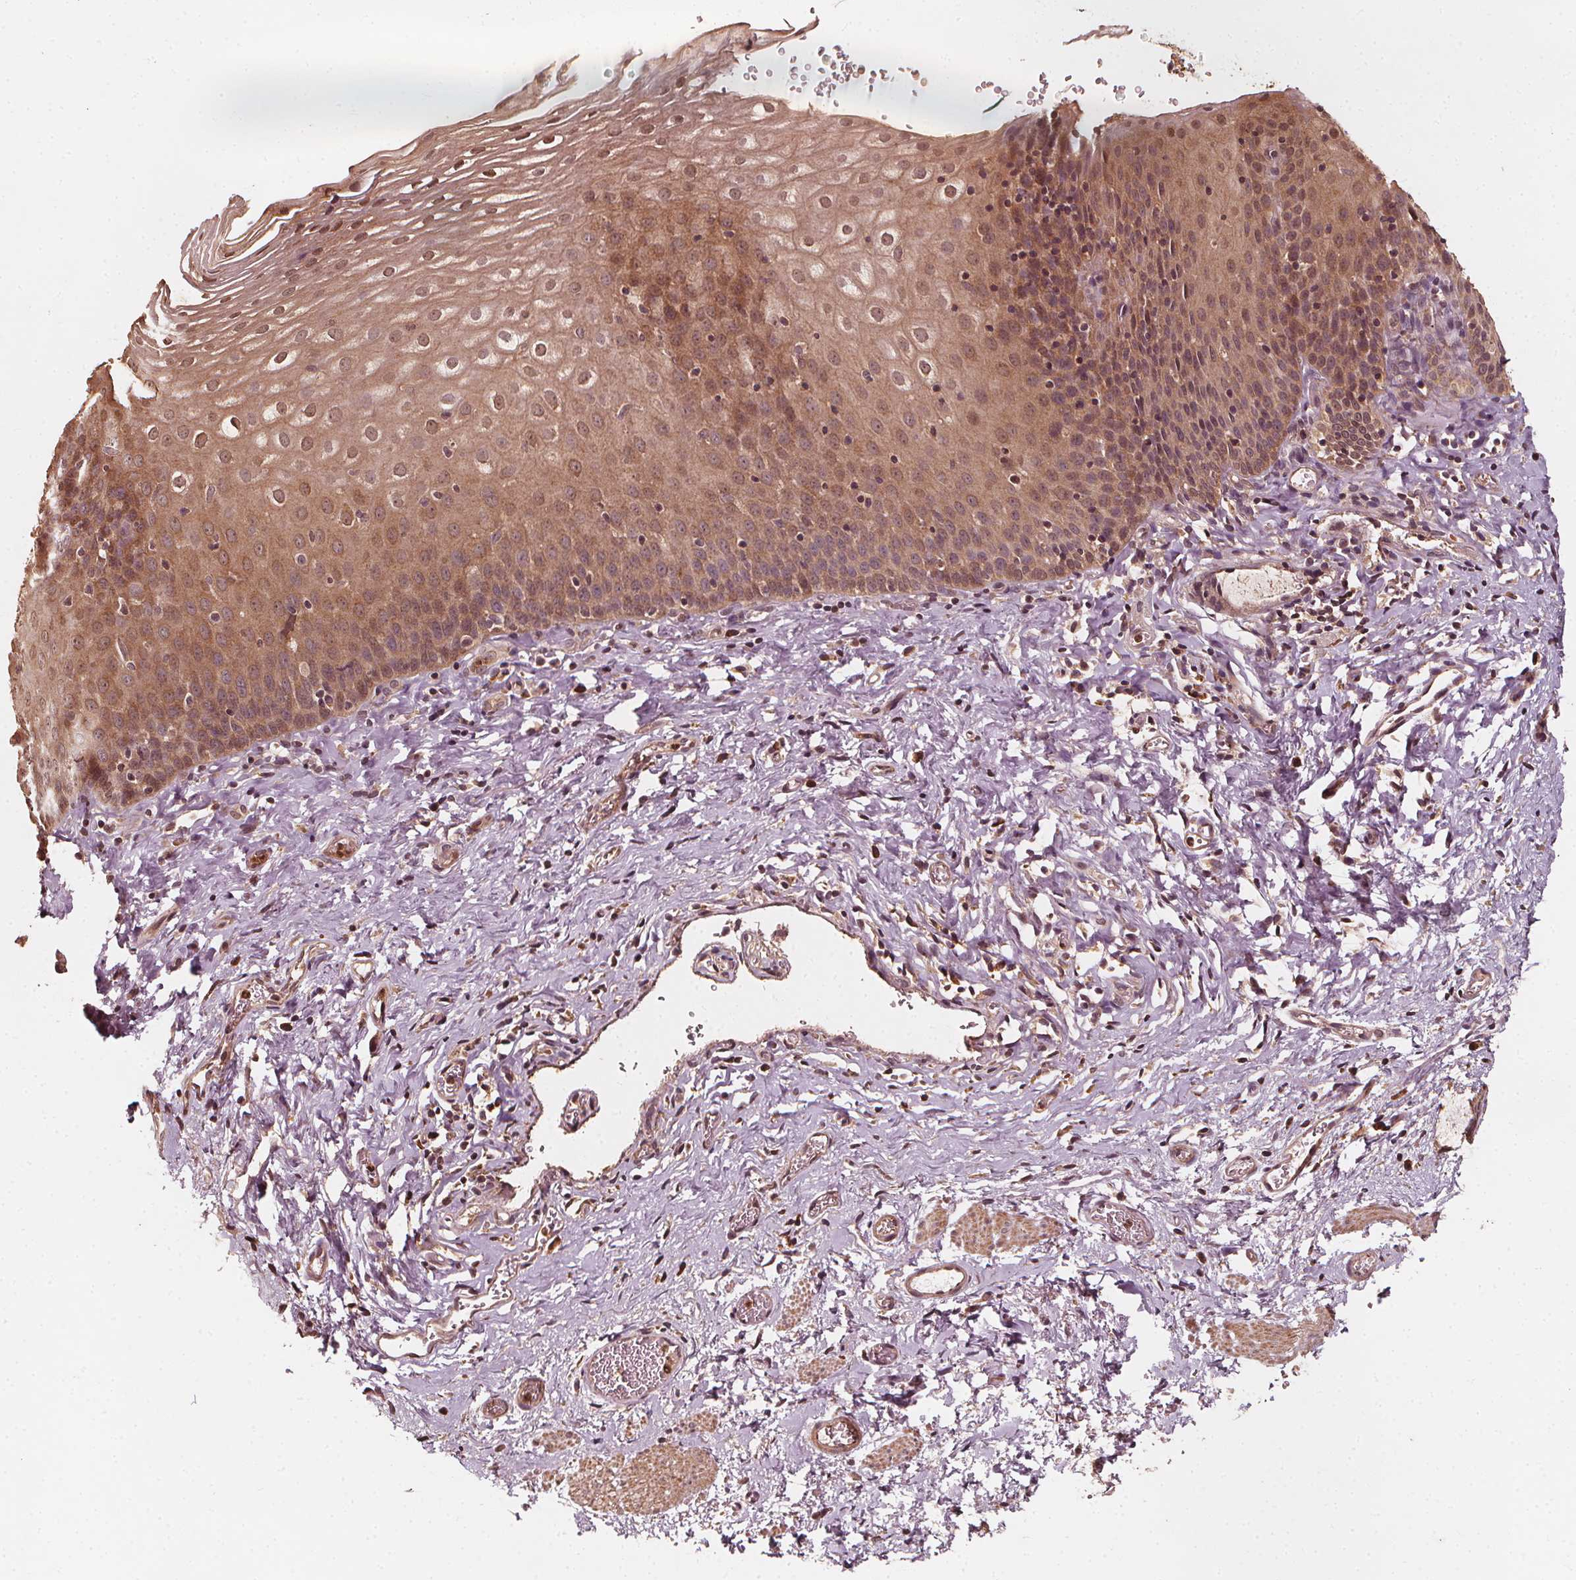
{"staining": {"intensity": "moderate", "quantity": ">75%", "location": "cytoplasmic/membranous,nuclear"}, "tissue": "esophagus", "cell_type": "Squamous epithelial cells", "image_type": "normal", "snomed": [{"axis": "morphology", "description": "Normal tissue, NOS"}, {"axis": "topography", "description": "Esophagus"}], "caption": "A medium amount of moderate cytoplasmic/membranous,nuclear expression is seen in approximately >75% of squamous epithelial cells in unremarkable esophagus. (IHC, brightfield microscopy, high magnification).", "gene": "NPC1", "patient": {"sex": "male", "age": 68}}